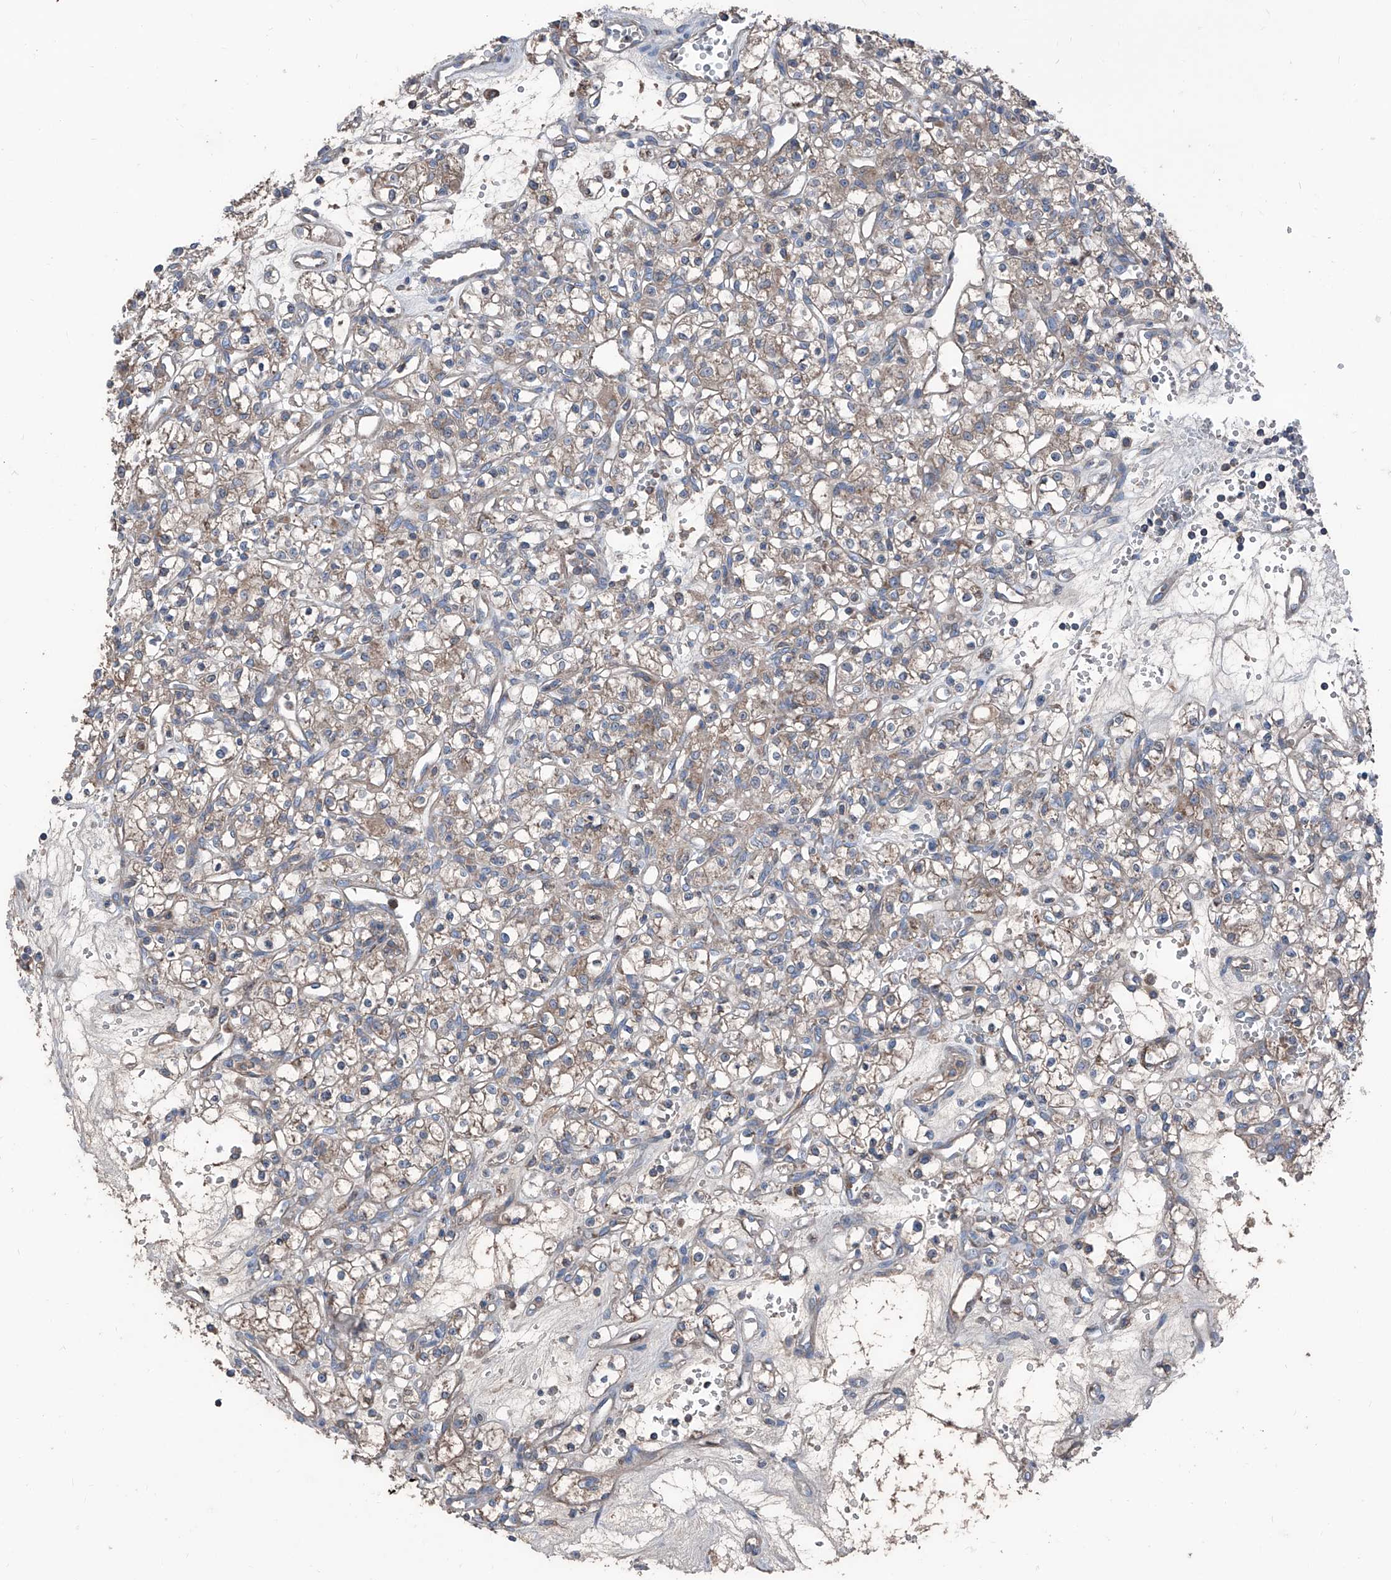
{"staining": {"intensity": "weak", "quantity": ">75%", "location": "cytoplasmic/membranous"}, "tissue": "renal cancer", "cell_type": "Tumor cells", "image_type": "cancer", "snomed": [{"axis": "morphology", "description": "Adenocarcinoma, NOS"}, {"axis": "topography", "description": "Kidney"}], "caption": "Immunohistochemical staining of human renal adenocarcinoma displays low levels of weak cytoplasmic/membranous protein staining in approximately >75% of tumor cells.", "gene": "GPAT3", "patient": {"sex": "female", "age": 59}}